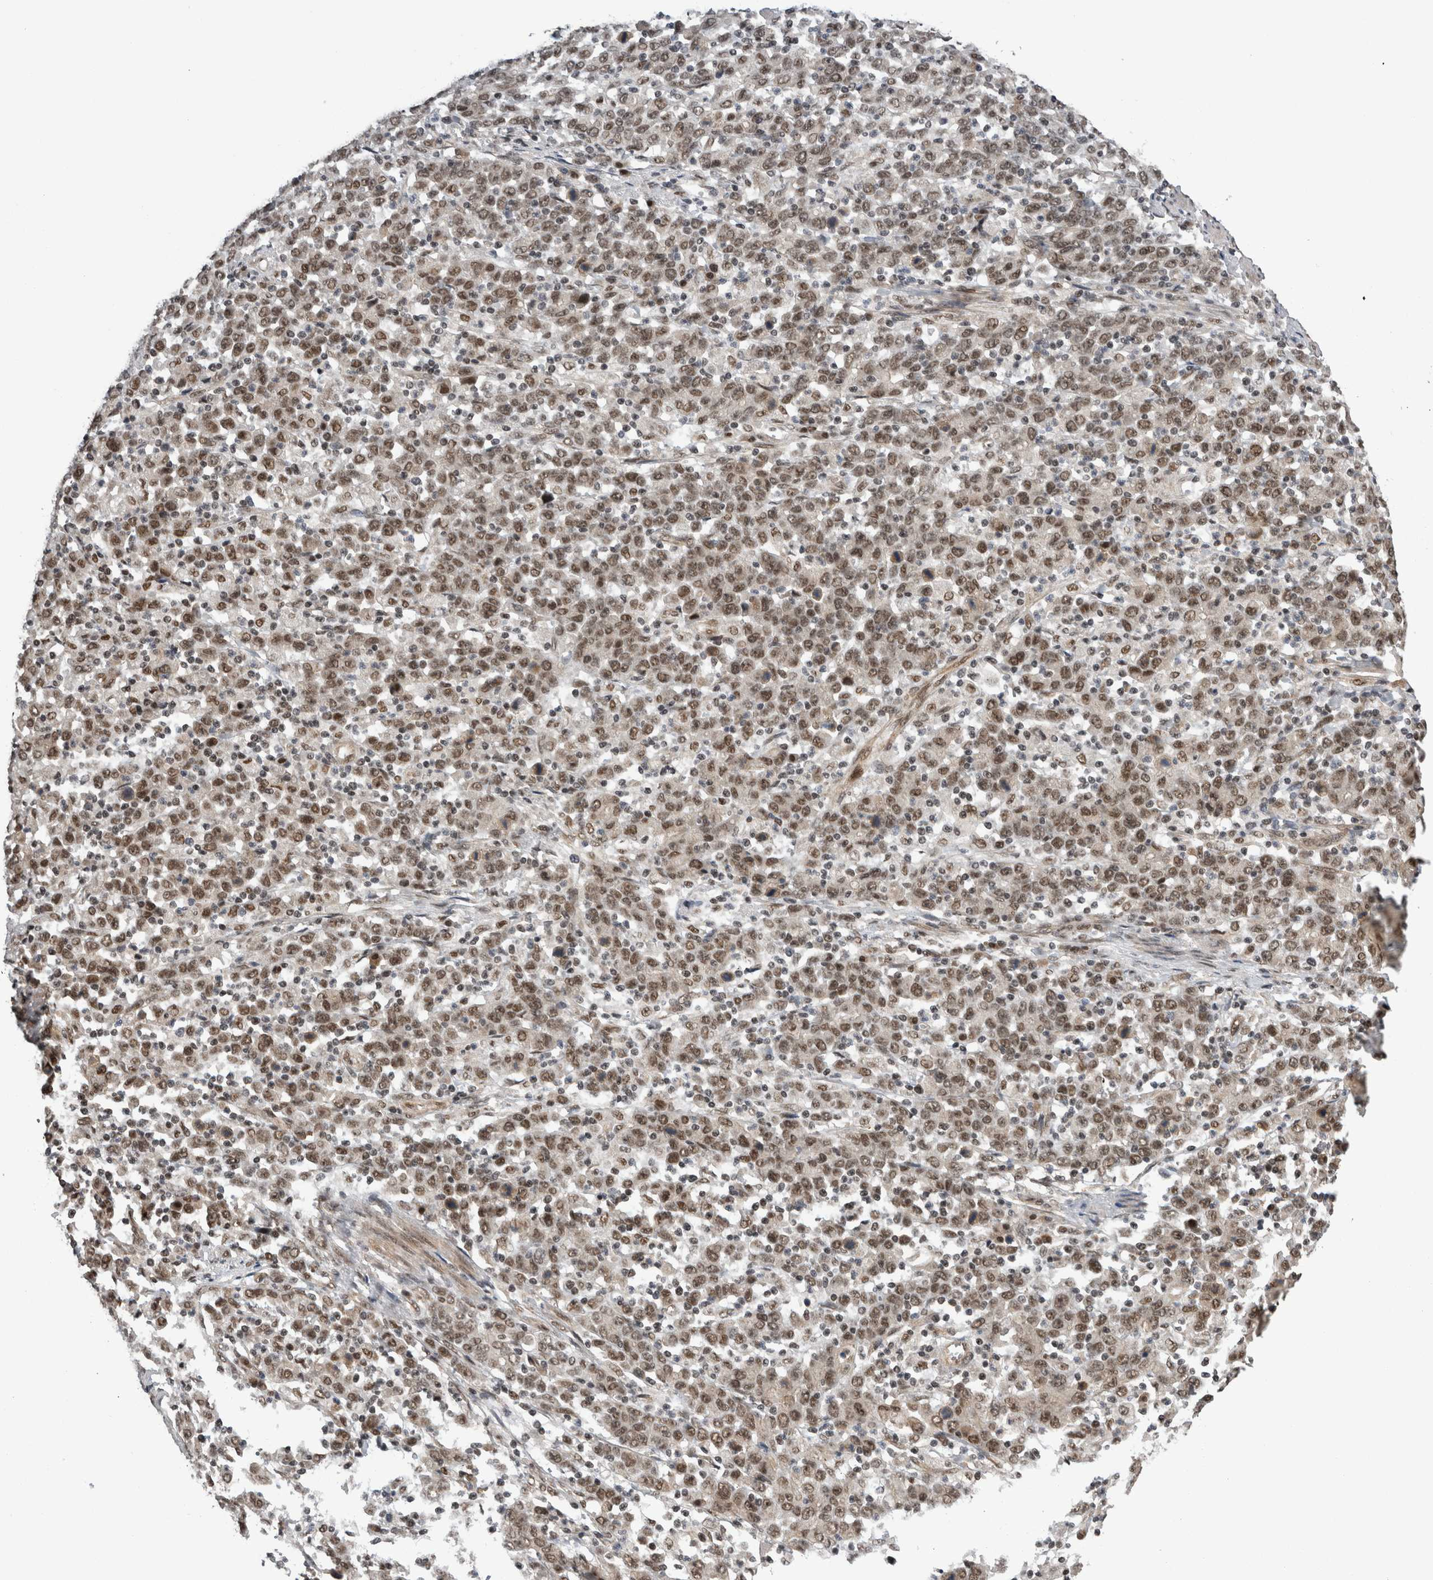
{"staining": {"intensity": "moderate", "quantity": ">75%", "location": "nuclear"}, "tissue": "stomach cancer", "cell_type": "Tumor cells", "image_type": "cancer", "snomed": [{"axis": "morphology", "description": "Adenocarcinoma, NOS"}, {"axis": "topography", "description": "Stomach, upper"}], "caption": "Stomach cancer stained with a brown dye displays moderate nuclear positive positivity in approximately >75% of tumor cells.", "gene": "CPSF2", "patient": {"sex": "male", "age": 69}}